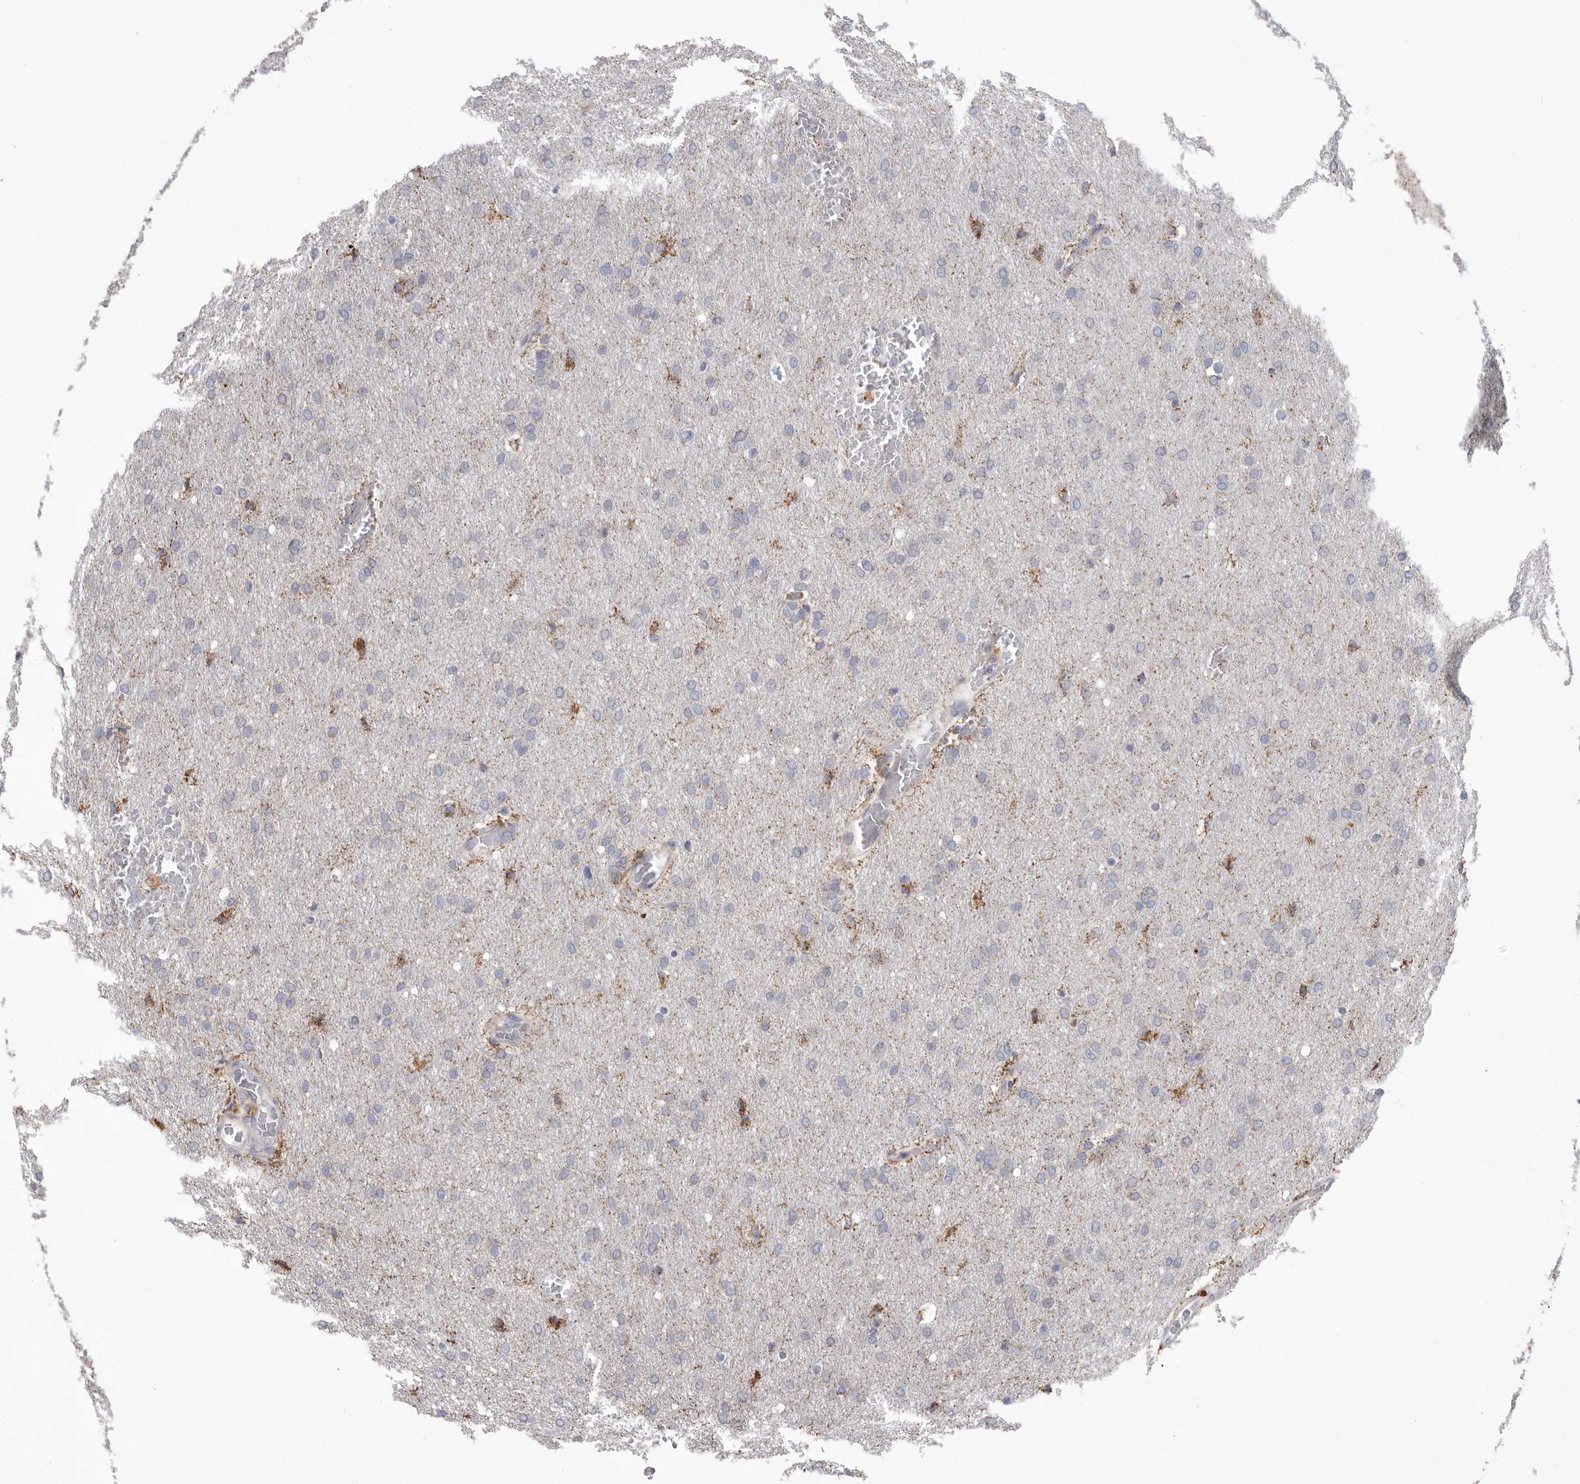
{"staining": {"intensity": "negative", "quantity": "none", "location": "none"}, "tissue": "glioma", "cell_type": "Tumor cells", "image_type": "cancer", "snomed": [{"axis": "morphology", "description": "Glioma, malignant, Low grade"}, {"axis": "topography", "description": "Brain"}], "caption": "Immunohistochemistry micrograph of neoplastic tissue: low-grade glioma (malignant) stained with DAB reveals no significant protein positivity in tumor cells.", "gene": "MPZL1", "patient": {"sex": "female", "age": 37}}